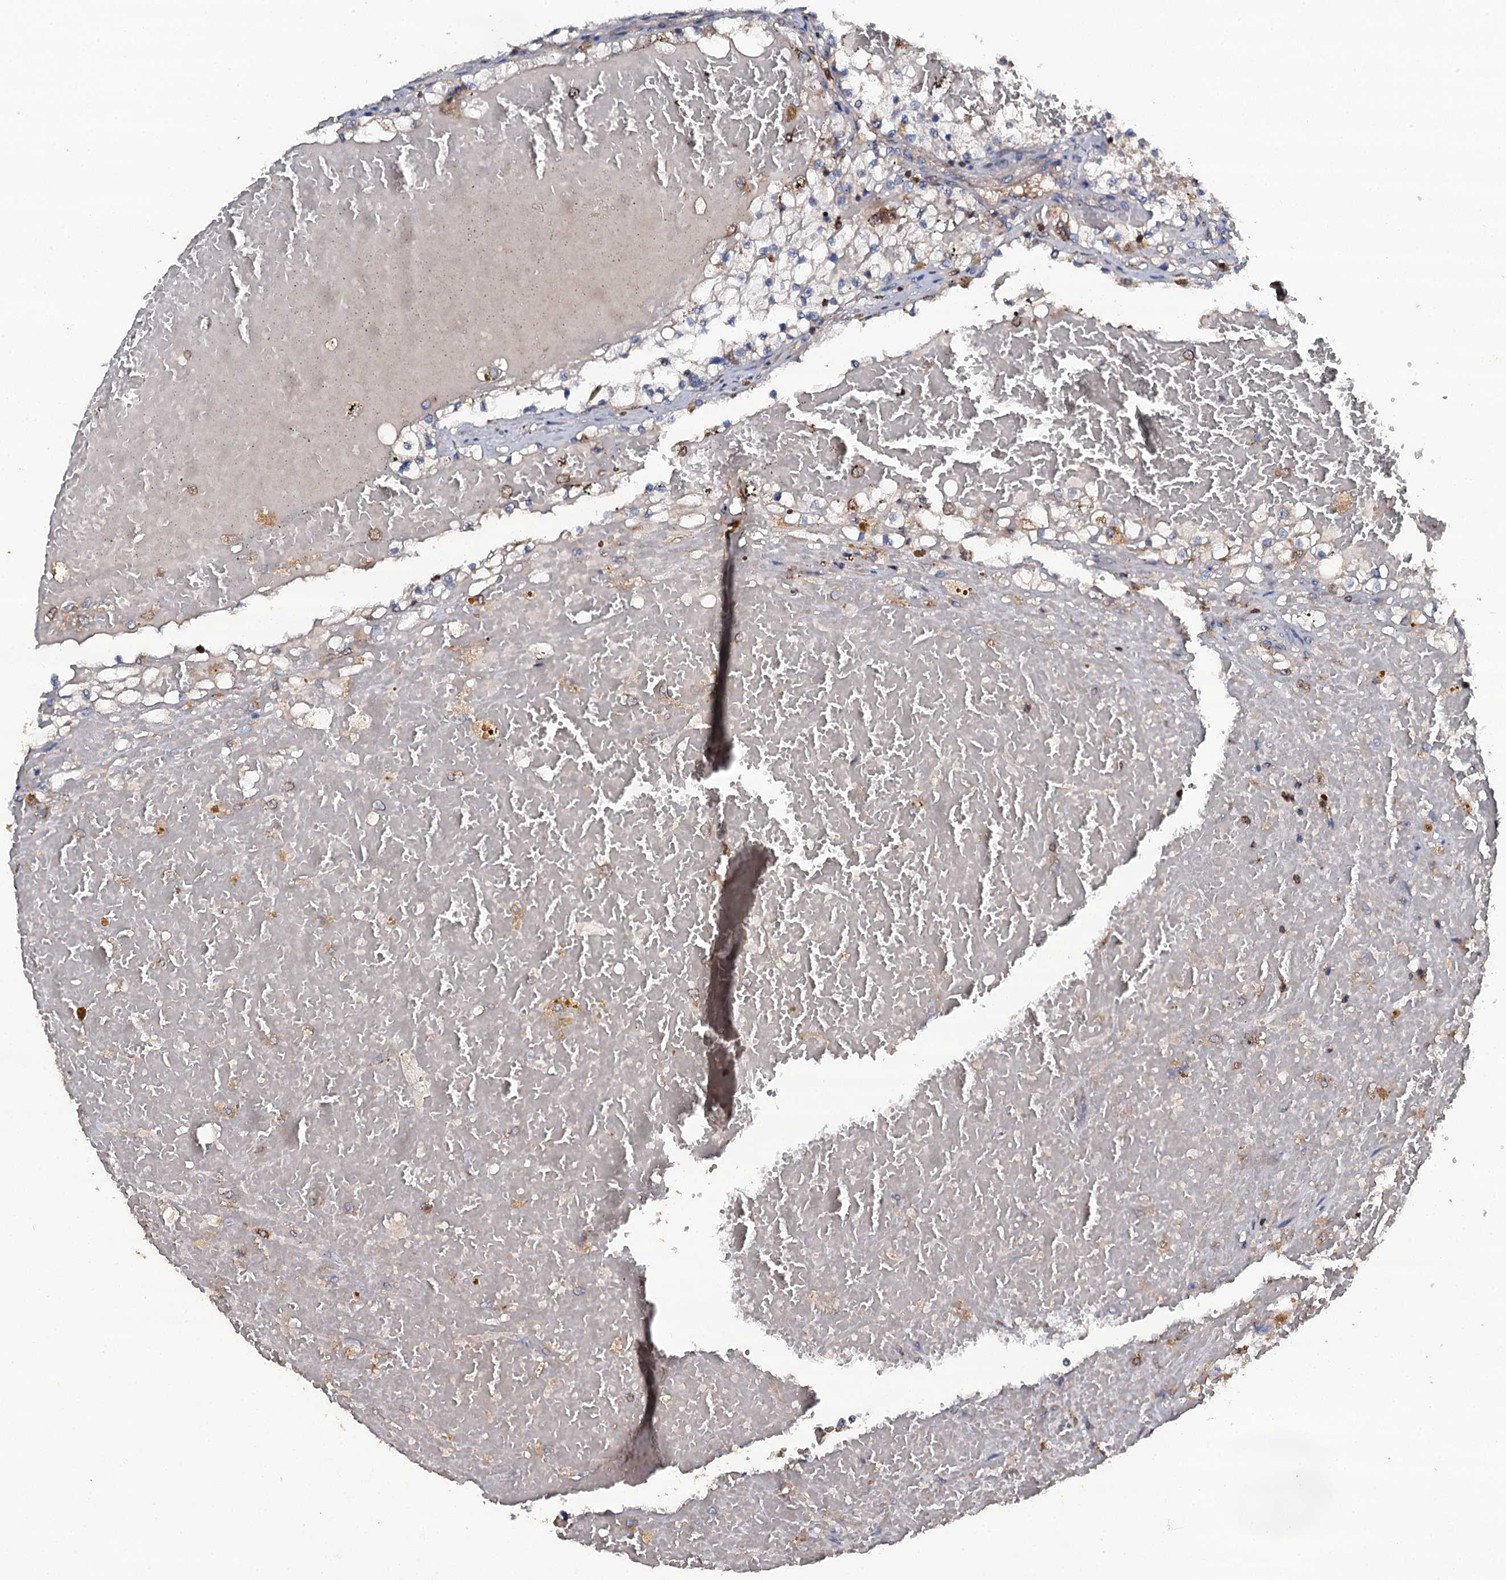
{"staining": {"intensity": "weak", "quantity": "<25%", "location": "cytoplasmic/membranous"}, "tissue": "renal cancer", "cell_type": "Tumor cells", "image_type": "cancer", "snomed": [{"axis": "morphology", "description": "Normal tissue, NOS"}, {"axis": "morphology", "description": "Adenocarcinoma, NOS"}, {"axis": "topography", "description": "Kidney"}], "caption": "There is no significant positivity in tumor cells of renal cancer (adenocarcinoma). (Brightfield microscopy of DAB (3,3'-diaminobenzidine) IHC at high magnification).", "gene": "GRK2", "patient": {"sex": "male", "age": 68}}